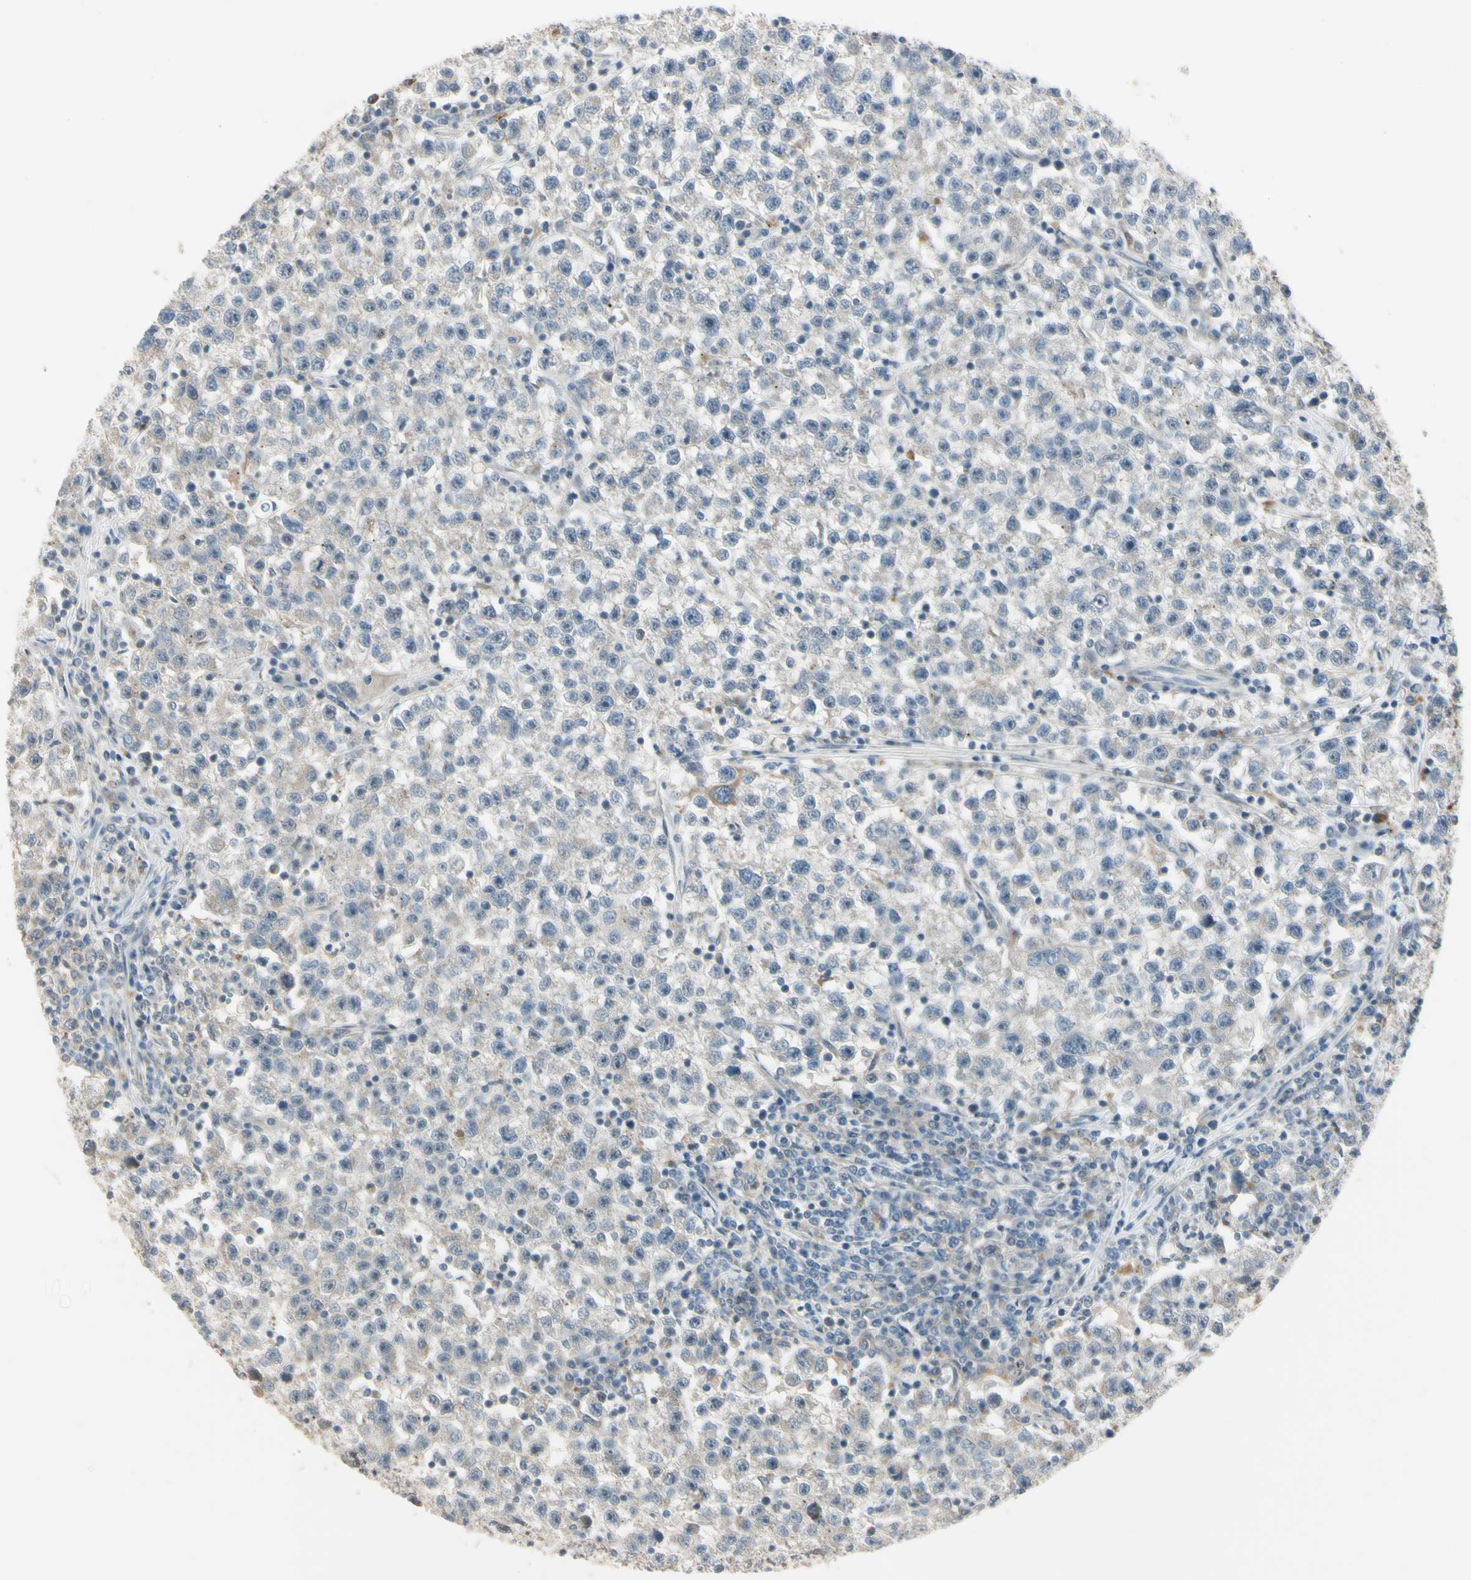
{"staining": {"intensity": "weak", "quantity": "<25%", "location": "cytoplasmic/membranous"}, "tissue": "testis cancer", "cell_type": "Tumor cells", "image_type": "cancer", "snomed": [{"axis": "morphology", "description": "Seminoma, NOS"}, {"axis": "topography", "description": "Testis"}], "caption": "Testis cancer (seminoma) was stained to show a protein in brown. There is no significant positivity in tumor cells.", "gene": "NDFIP1", "patient": {"sex": "male", "age": 22}}